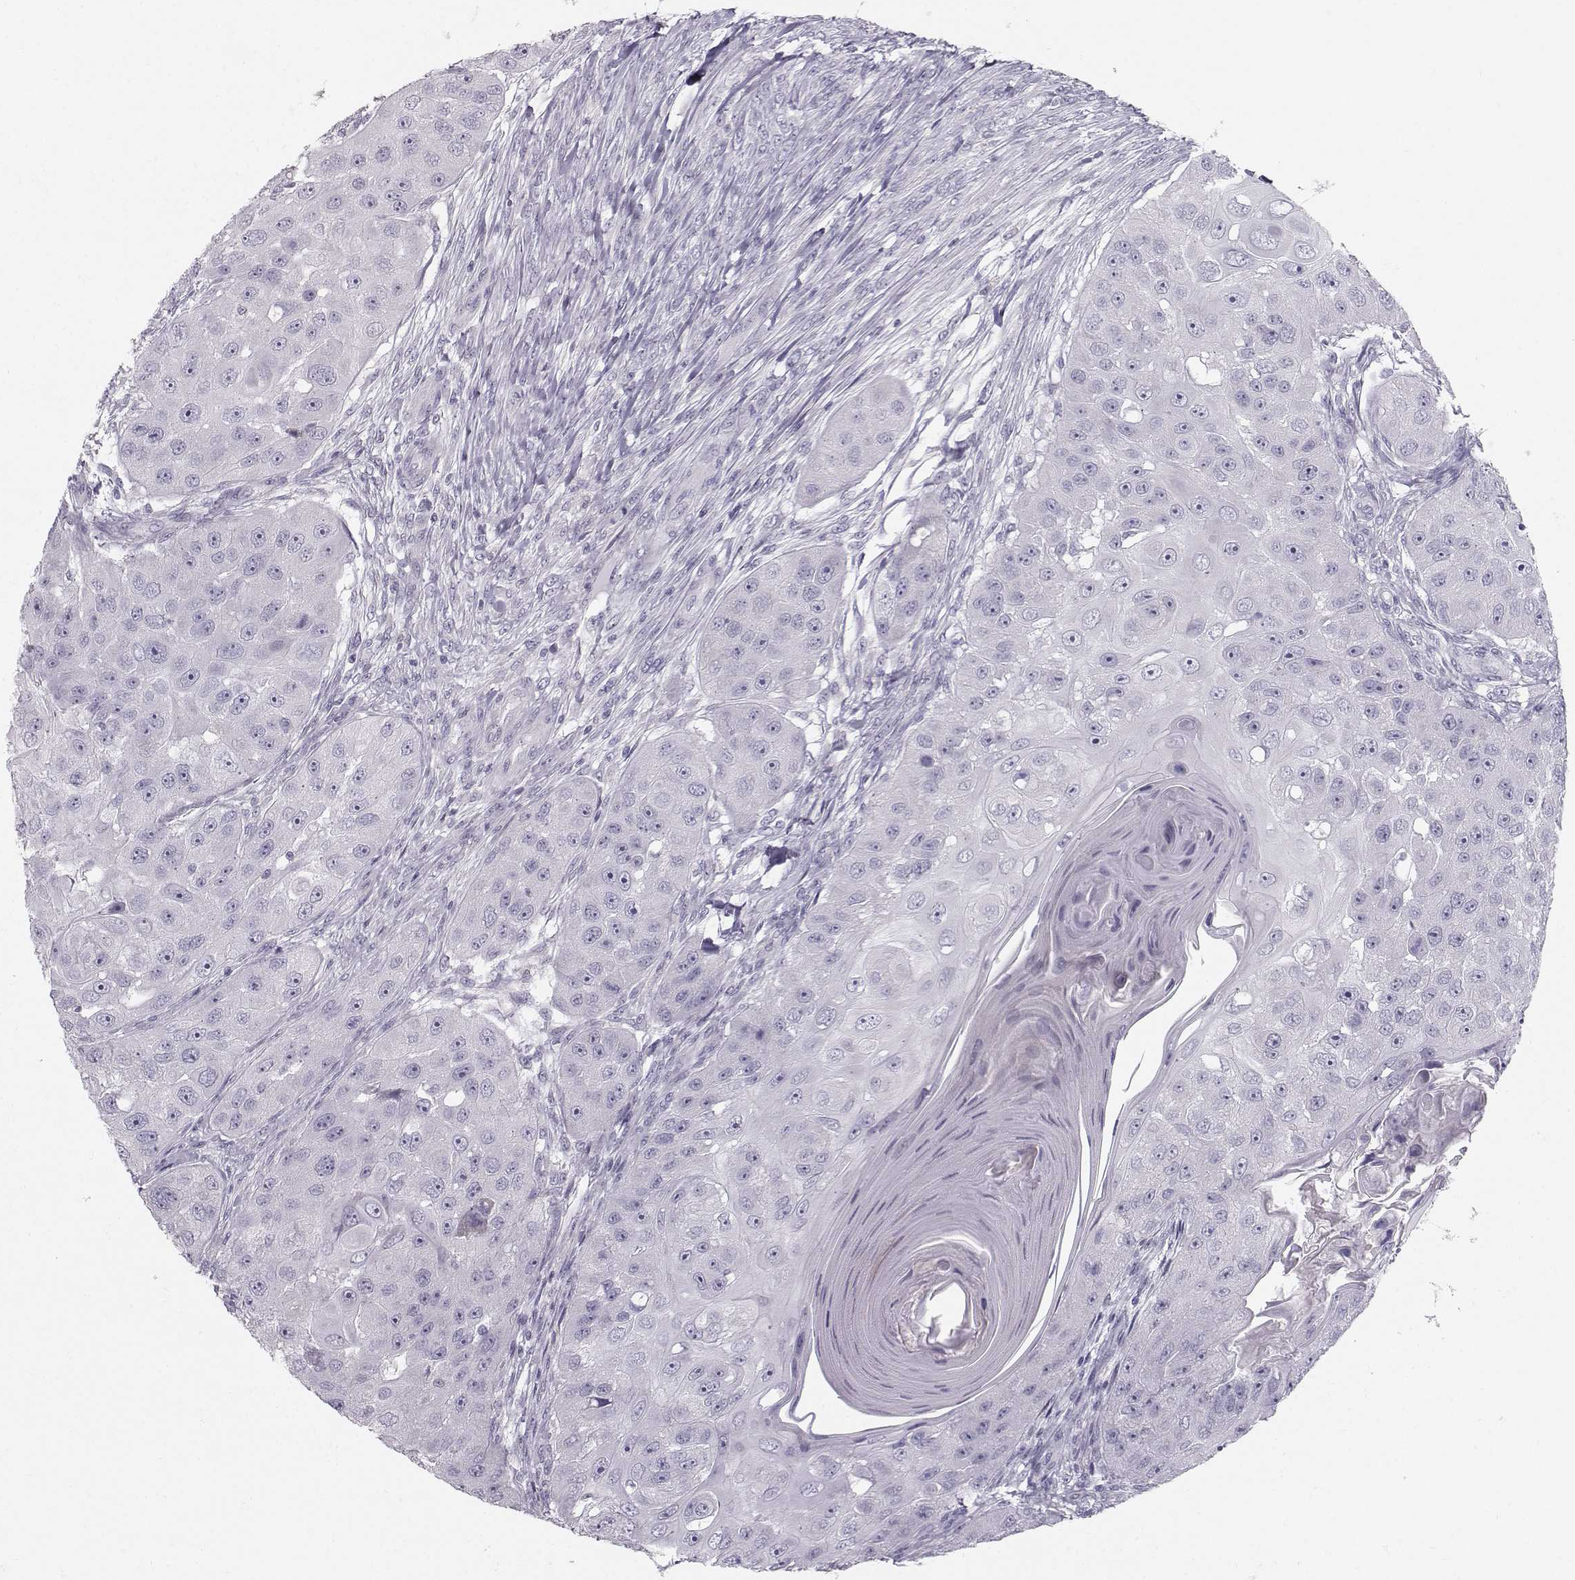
{"staining": {"intensity": "negative", "quantity": "none", "location": "none"}, "tissue": "head and neck cancer", "cell_type": "Tumor cells", "image_type": "cancer", "snomed": [{"axis": "morphology", "description": "Squamous cell carcinoma, NOS"}, {"axis": "topography", "description": "Head-Neck"}], "caption": "This is an immunohistochemistry micrograph of human squamous cell carcinoma (head and neck). There is no expression in tumor cells.", "gene": "CASR", "patient": {"sex": "male", "age": 51}}